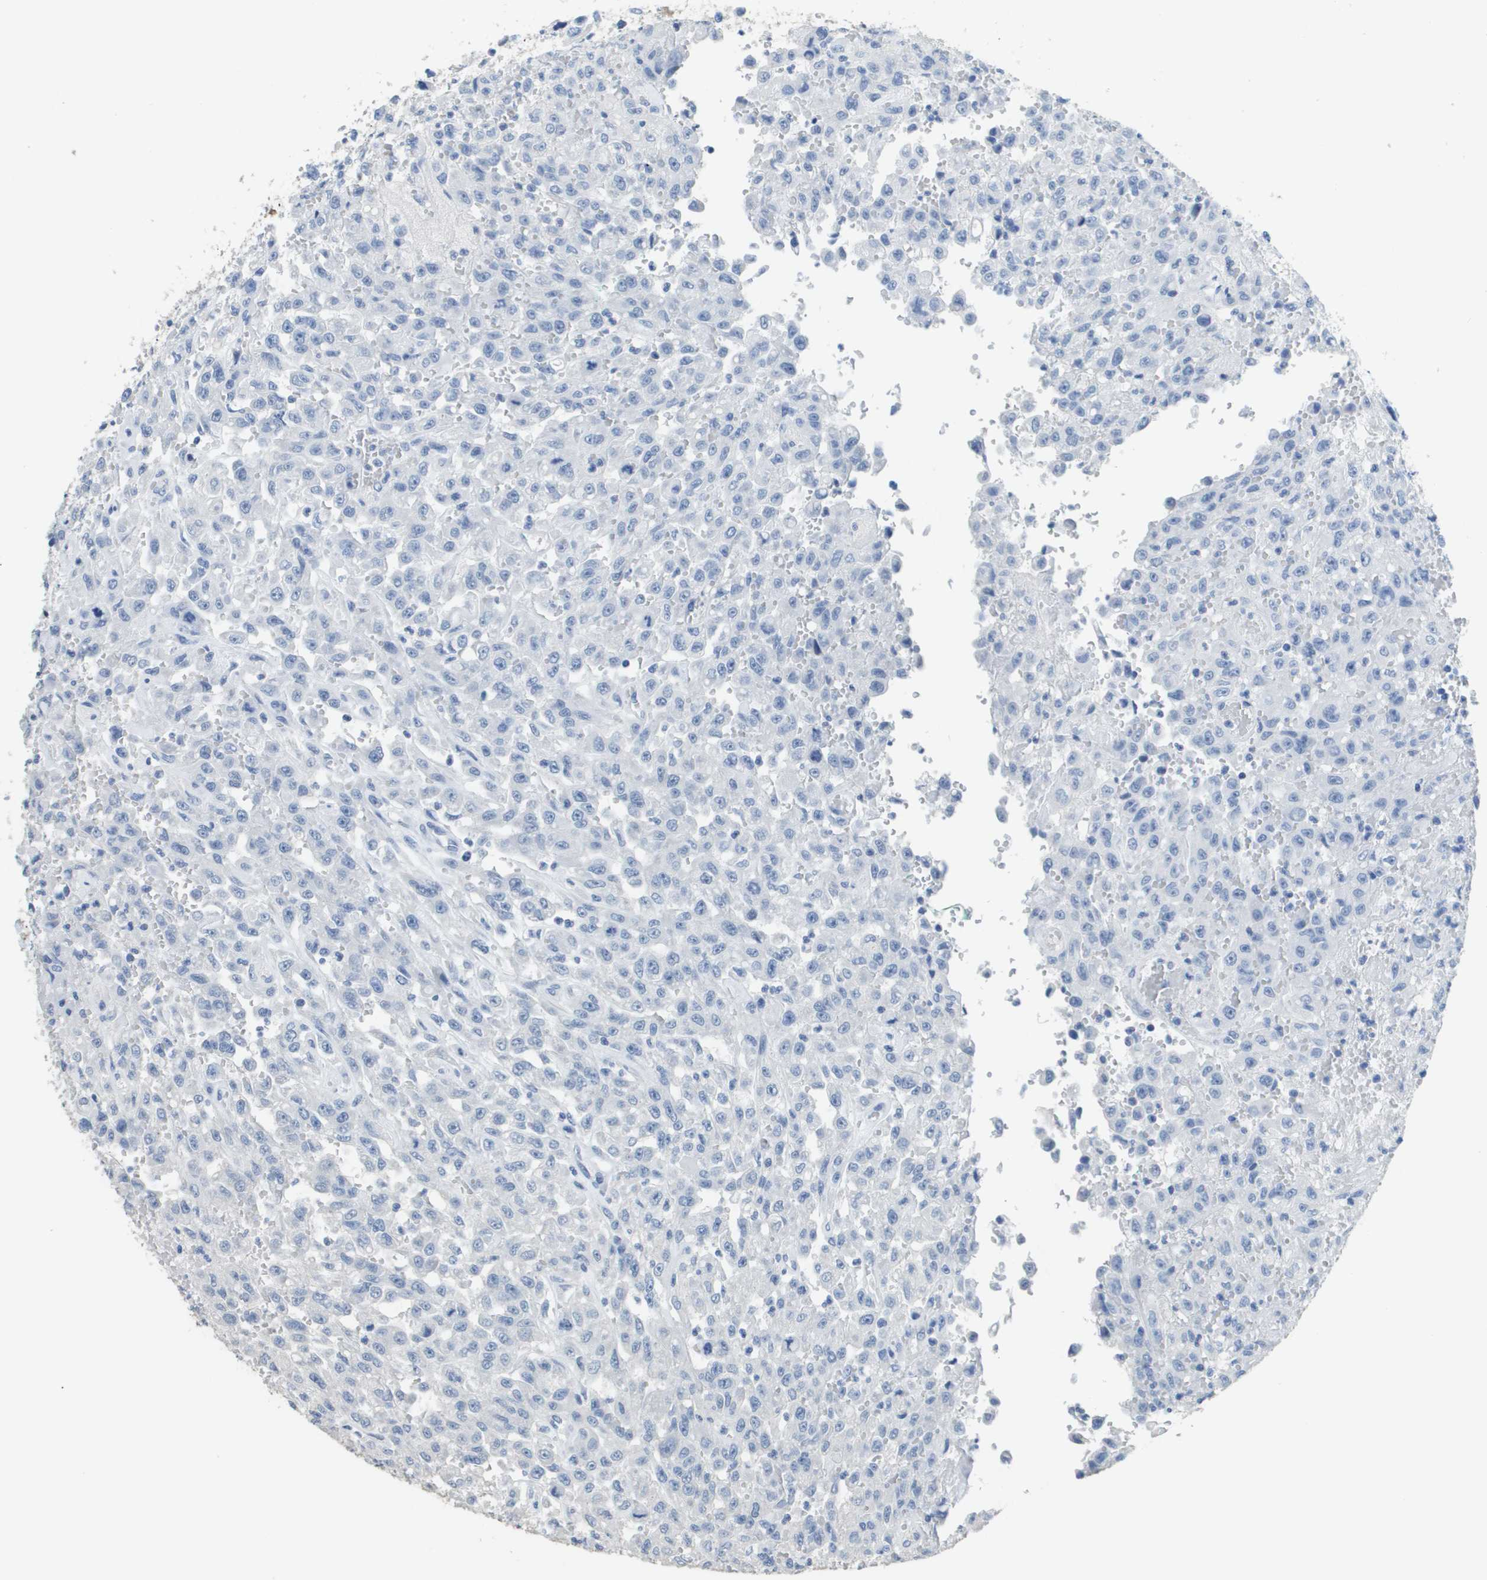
{"staining": {"intensity": "negative", "quantity": "none", "location": "none"}, "tissue": "urothelial cancer", "cell_type": "Tumor cells", "image_type": "cancer", "snomed": [{"axis": "morphology", "description": "Urothelial carcinoma, High grade"}, {"axis": "topography", "description": "Urinary bladder"}], "caption": "The histopathology image displays no staining of tumor cells in urothelial cancer.", "gene": "MT3", "patient": {"sex": "male", "age": 46}}